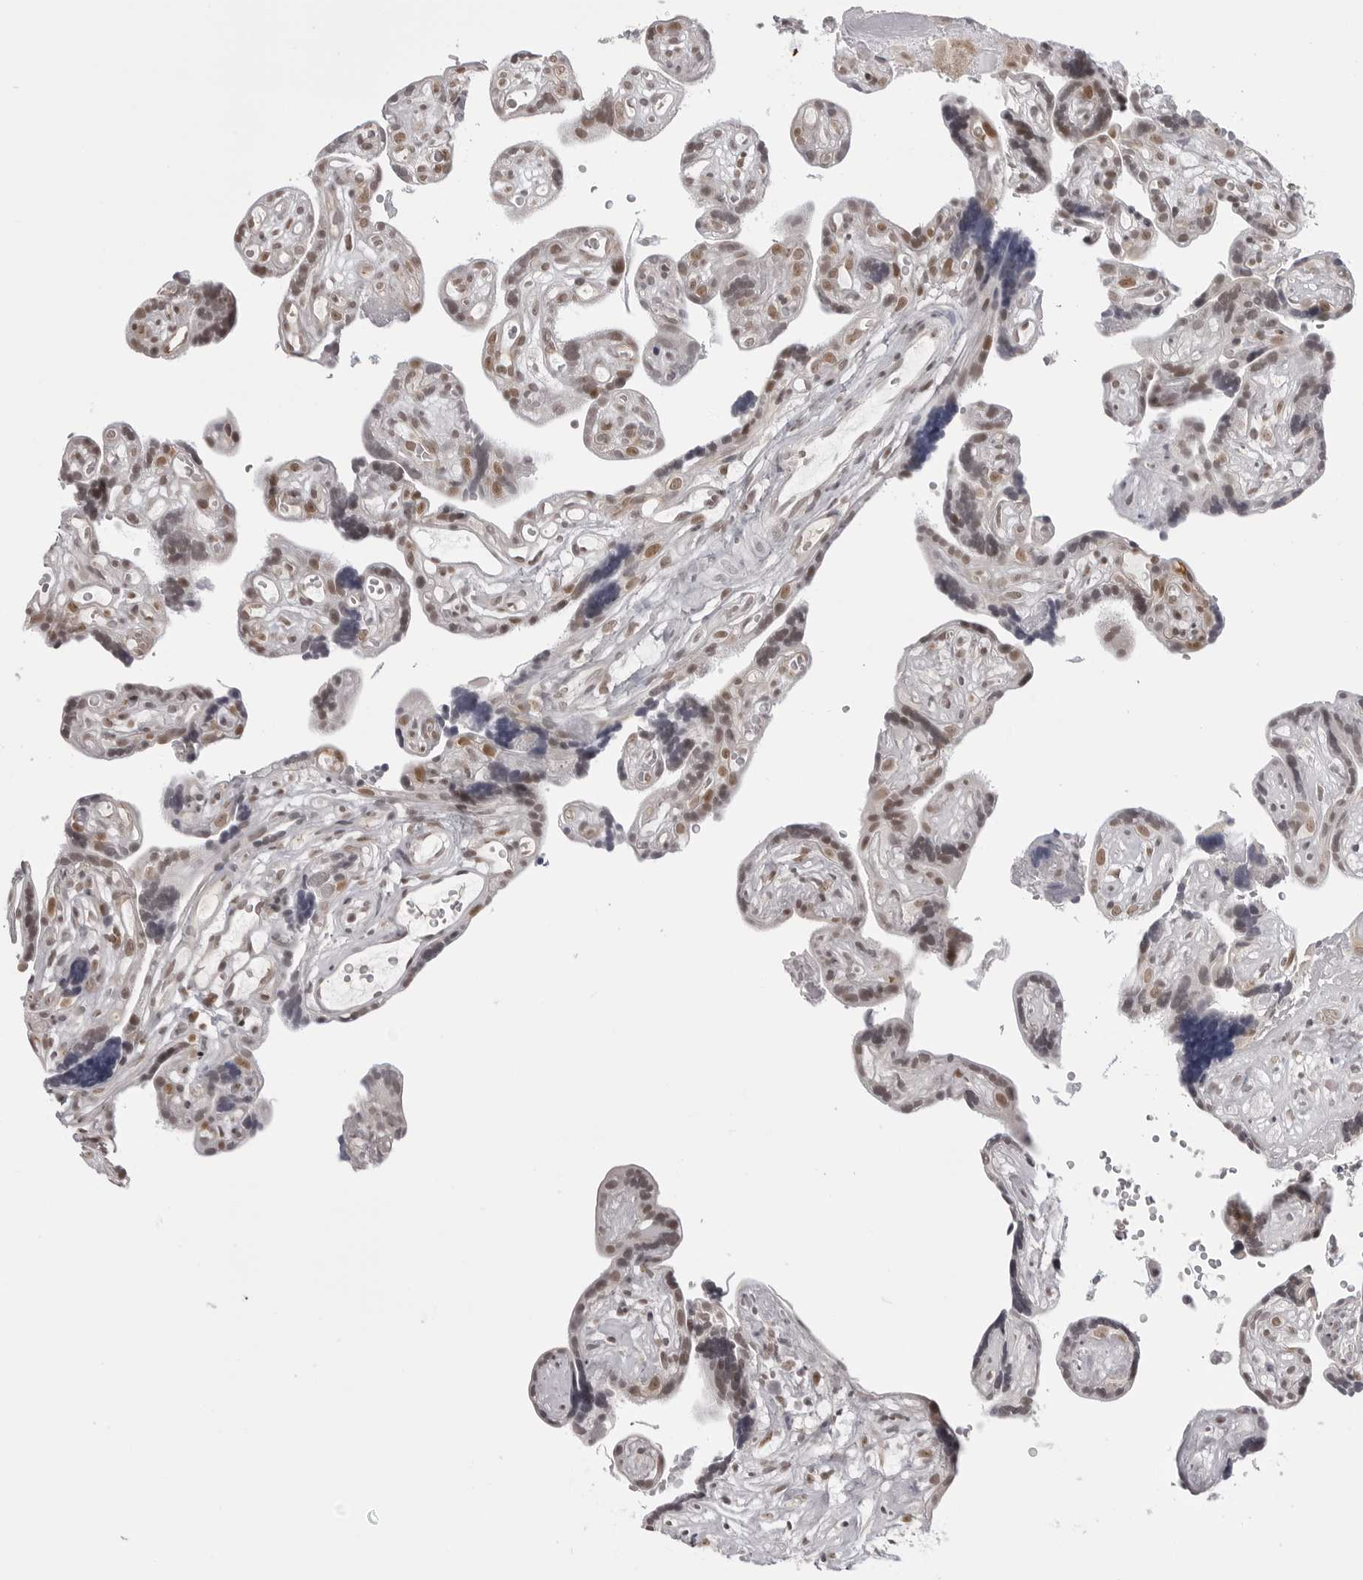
{"staining": {"intensity": "moderate", "quantity": ">75%", "location": "cytoplasmic/membranous,nuclear"}, "tissue": "placenta", "cell_type": "Decidual cells", "image_type": "normal", "snomed": [{"axis": "morphology", "description": "Normal tissue, NOS"}, {"axis": "topography", "description": "Placenta"}], "caption": "The micrograph exhibits immunohistochemical staining of normal placenta. There is moderate cytoplasmic/membranous,nuclear staining is seen in about >75% of decidual cells. (Stains: DAB (3,3'-diaminobenzidine) in brown, nuclei in blue, Microscopy: brightfield microscopy at high magnification).", "gene": "PHF3", "patient": {"sex": "female", "age": 30}}